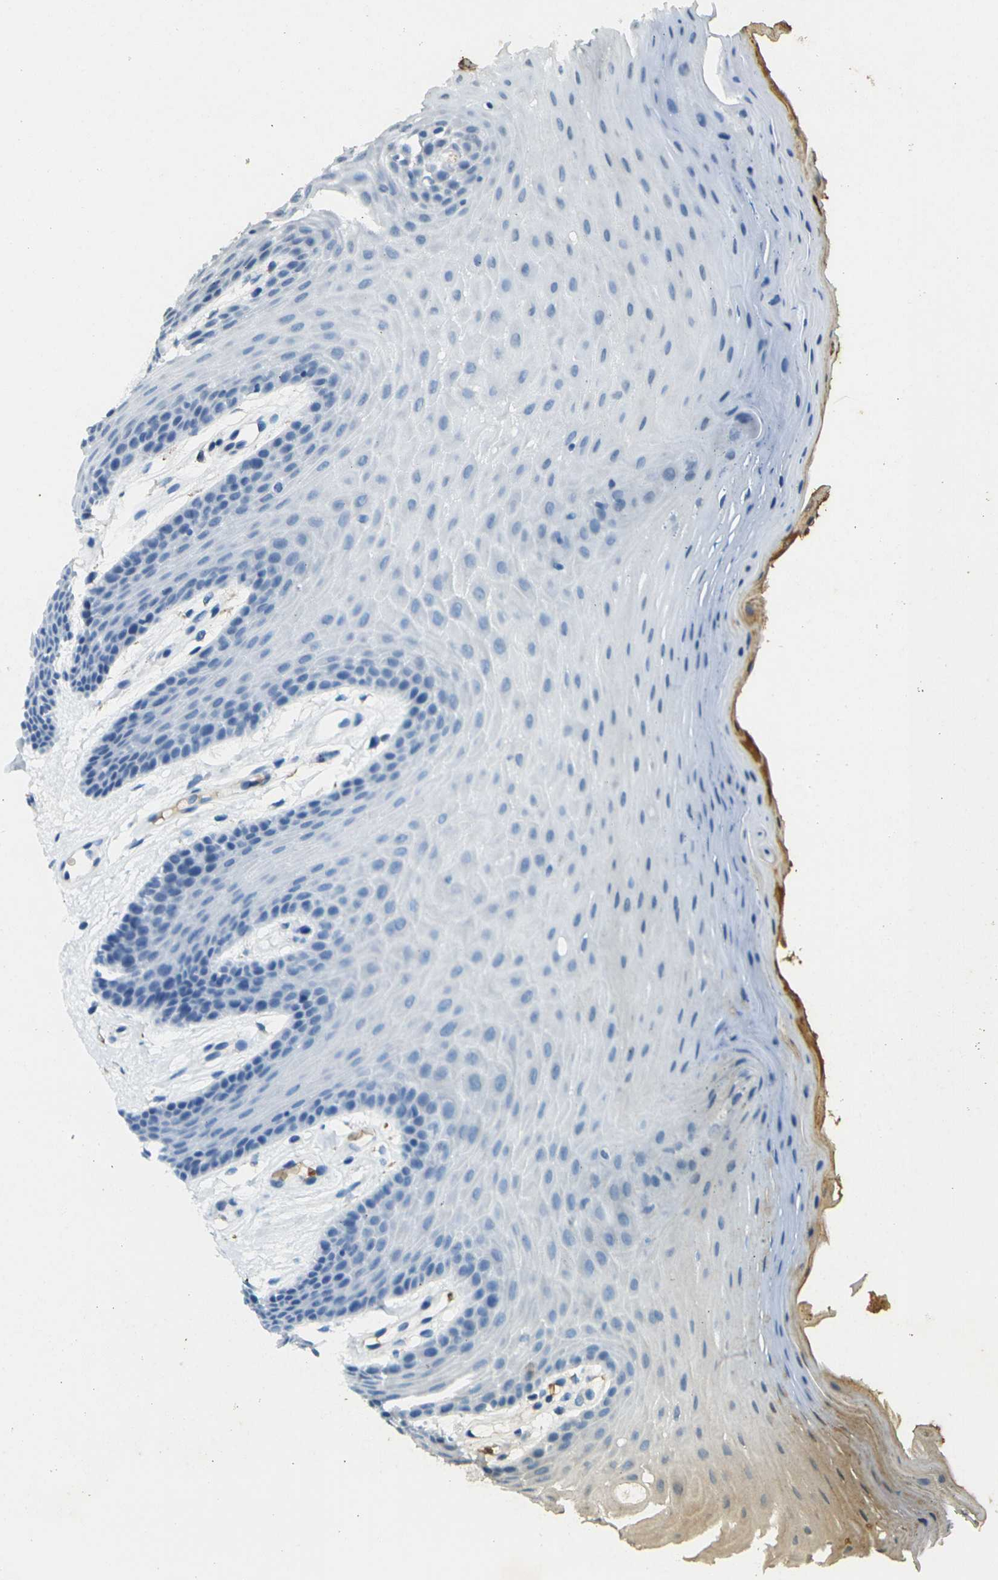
{"staining": {"intensity": "weak", "quantity": "<25%", "location": "cytoplasmic/membranous"}, "tissue": "oral mucosa", "cell_type": "Squamous epithelial cells", "image_type": "normal", "snomed": [{"axis": "morphology", "description": "Normal tissue, NOS"}, {"axis": "morphology", "description": "Squamous cell carcinoma, NOS"}, {"axis": "topography", "description": "Skeletal muscle"}, {"axis": "topography", "description": "Adipose tissue"}, {"axis": "topography", "description": "Vascular tissue"}, {"axis": "topography", "description": "Oral tissue"}, {"axis": "topography", "description": "Peripheral nerve tissue"}, {"axis": "topography", "description": "Head-Neck"}], "caption": "DAB (3,3'-diaminobenzidine) immunohistochemical staining of benign human oral mucosa exhibits no significant staining in squamous epithelial cells.", "gene": "HBB", "patient": {"sex": "male", "age": 71}}